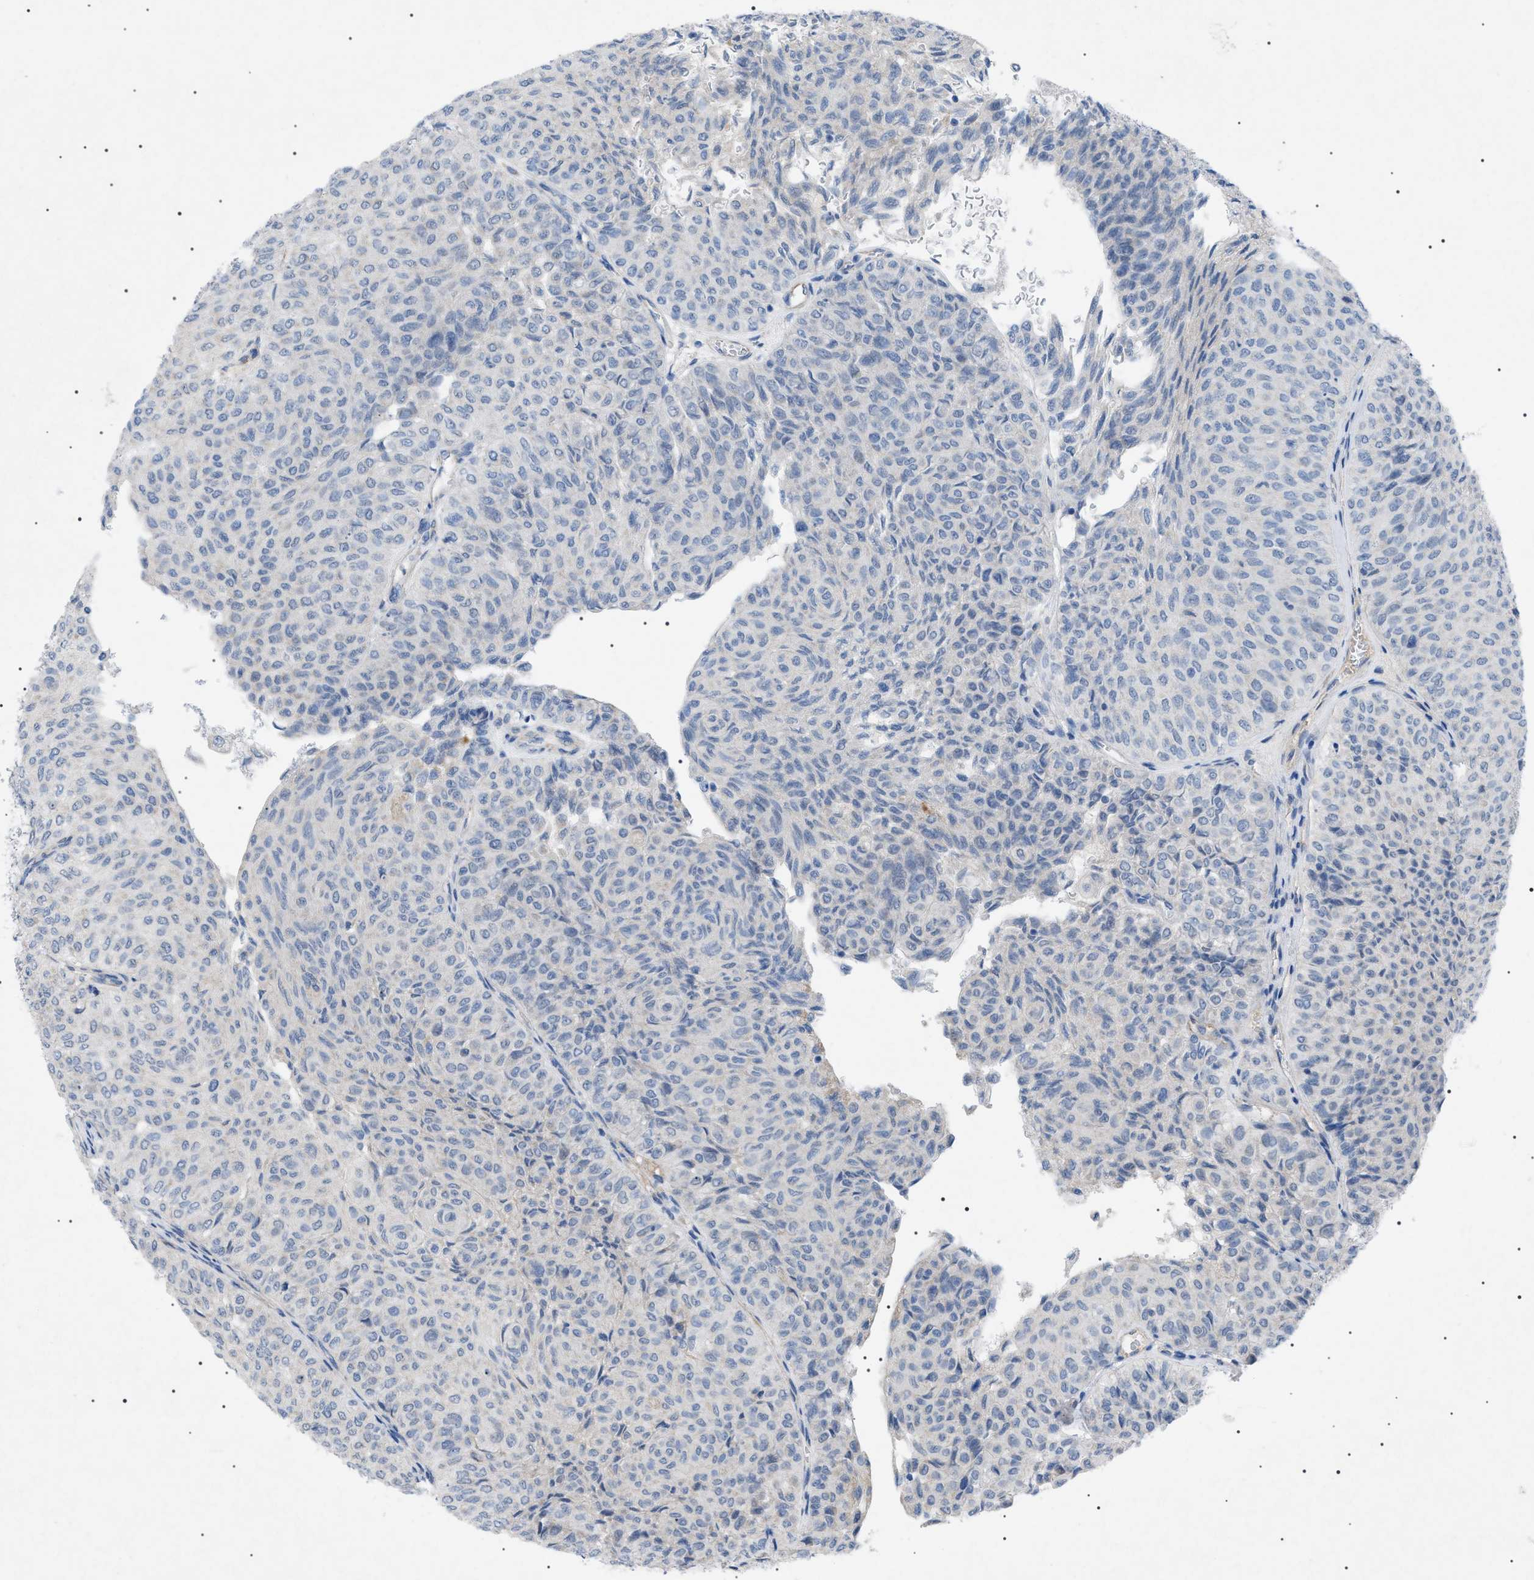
{"staining": {"intensity": "negative", "quantity": "none", "location": "none"}, "tissue": "urothelial cancer", "cell_type": "Tumor cells", "image_type": "cancer", "snomed": [{"axis": "morphology", "description": "Urothelial carcinoma, Low grade"}, {"axis": "topography", "description": "Urinary bladder"}], "caption": "A histopathology image of urothelial cancer stained for a protein exhibits no brown staining in tumor cells.", "gene": "ADAMTS1", "patient": {"sex": "male", "age": 78}}